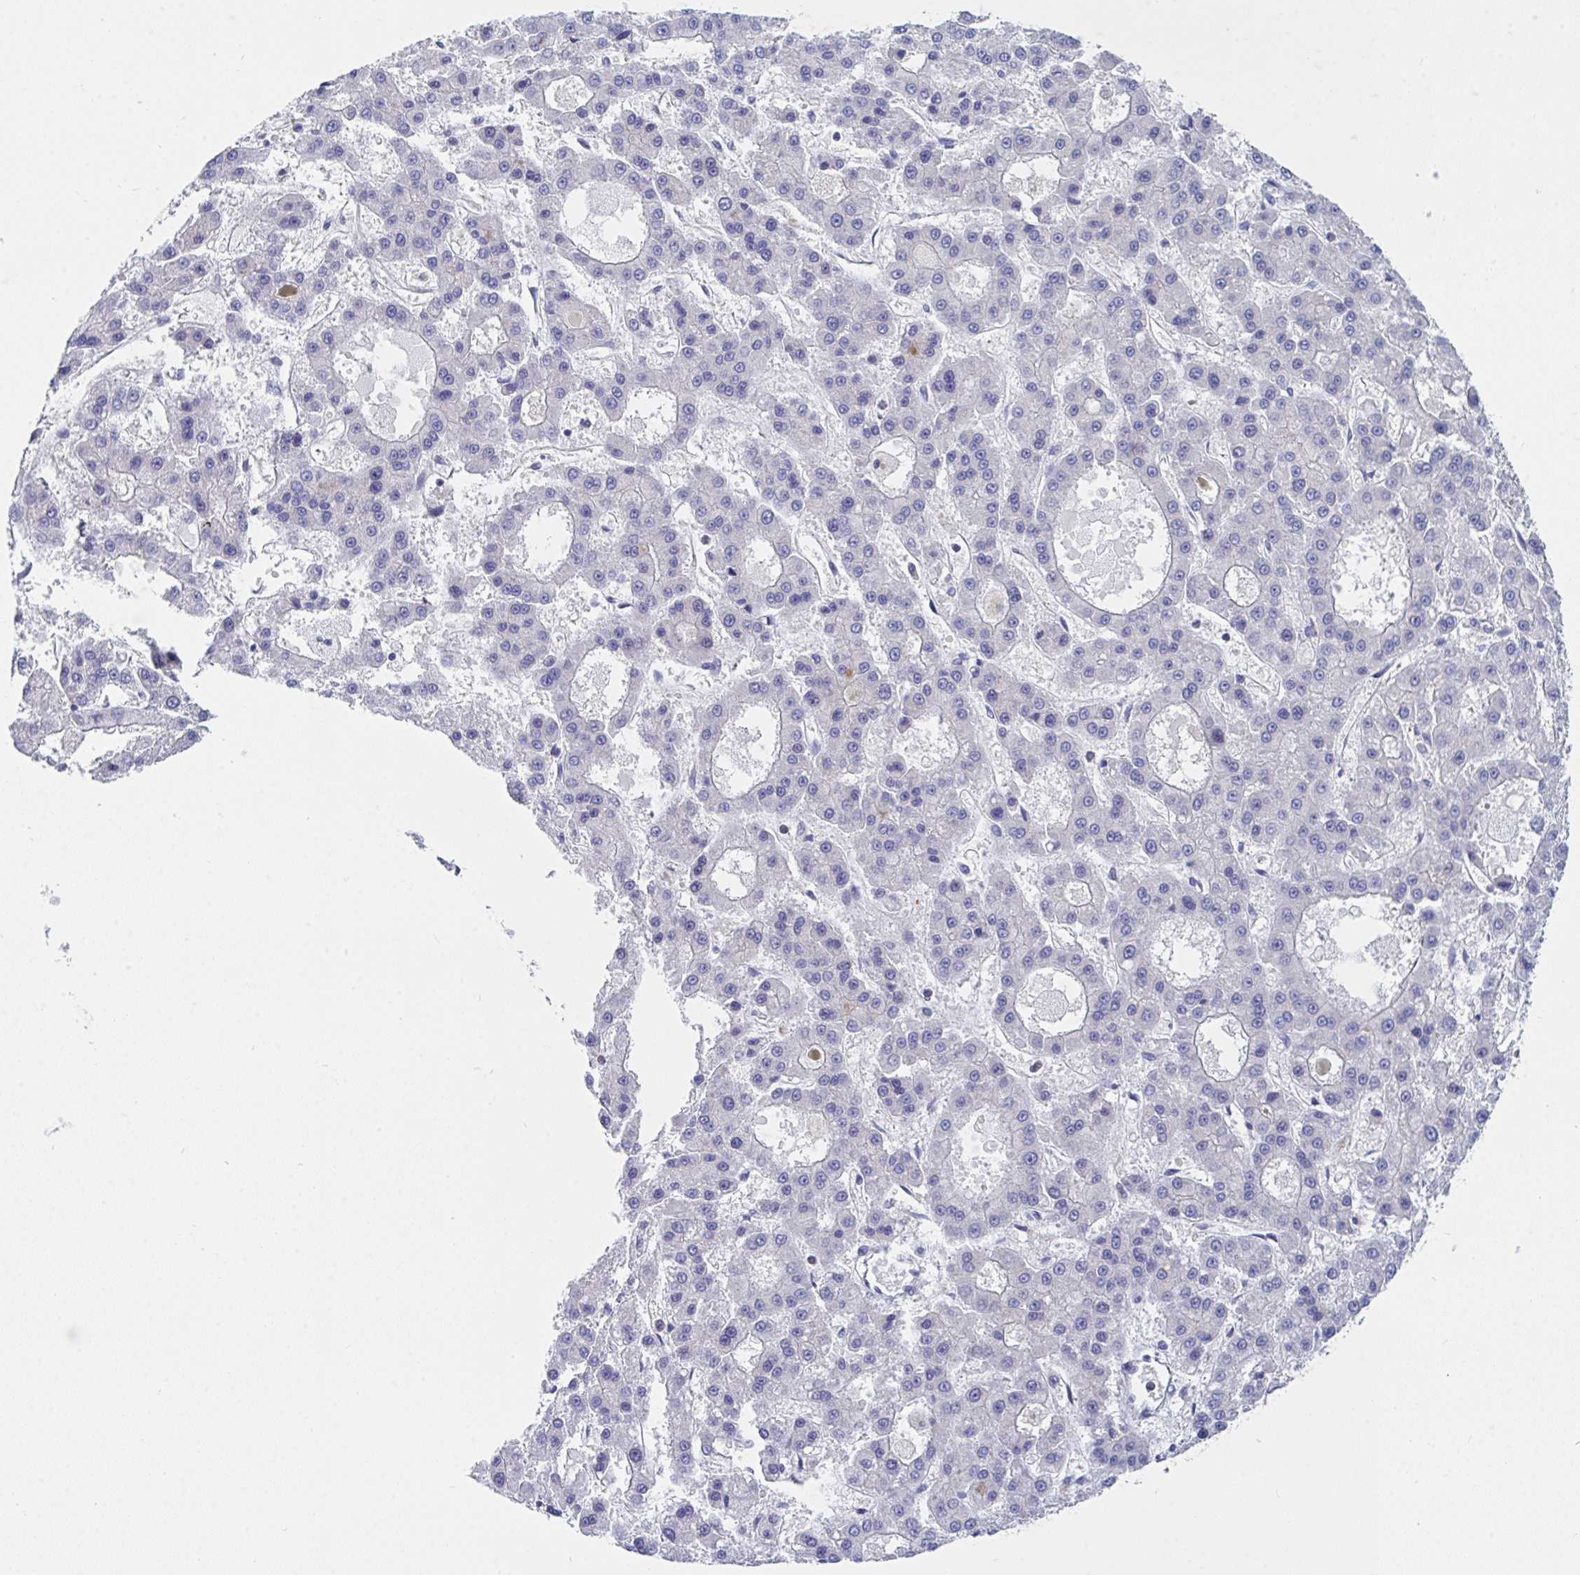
{"staining": {"intensity": "negative", "quantity": "none", "location": "none"}, "tissue": "liver cancer", "cell_type": "Tumor cells", "image_type": "cancer", "snomed": [{"axis": "morphology", "description": "Carcinoma, Hepatocellular, NOS"}, {"axis": "topography", "description": "Liver"}], "caption": "DAB immunohistochemical staining of human liver cancer demonstrates no significant positivity in tumor cells.", "gene": "P2RX3", "patient": {"sex": "male", "age": 70}}